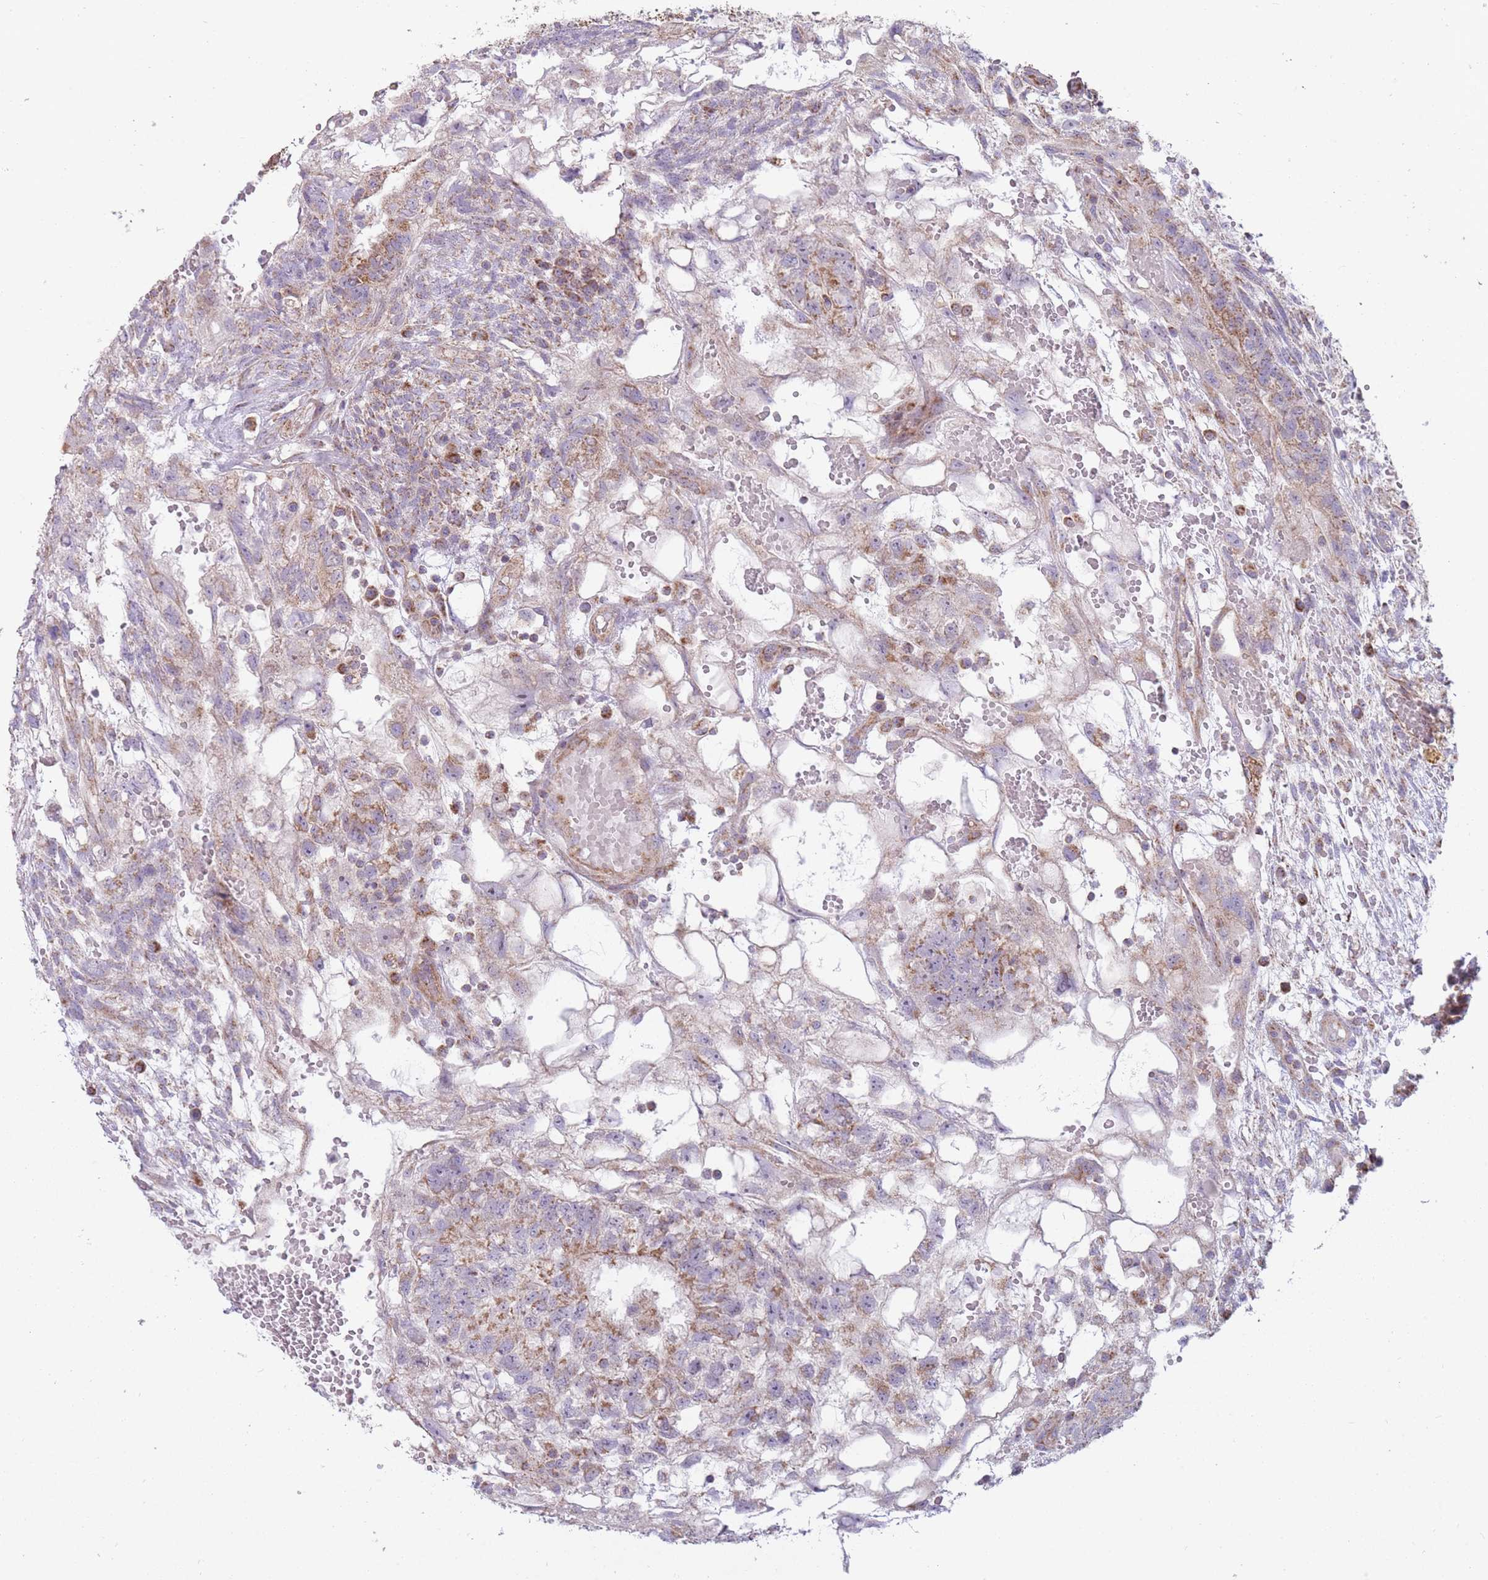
{"staining": {"intensity": "moderate", "quantity": "25%-75%", "location": "cytoplasmic/membranous"}, "tissue": "testis cancer", "cell_type": "Tumor cells", "image_type": "cancer", "snomed": [{"axis": "morphology", "description": "Normal tissue, NOS"}, {"axis": "morphology", "description": "Carcinoma, Embryonal, NOS"}, {"axis": "topography", "description": "Testis"}], "caption": "Approximately 25%-75% of tumor cells in testis cancer show moderate cytoplasmic/membranous protein expression as visualized by brown immunohistochemical staining.", "gene": "NDUFA9", "patient": {"sex": "male", "age": 32}}